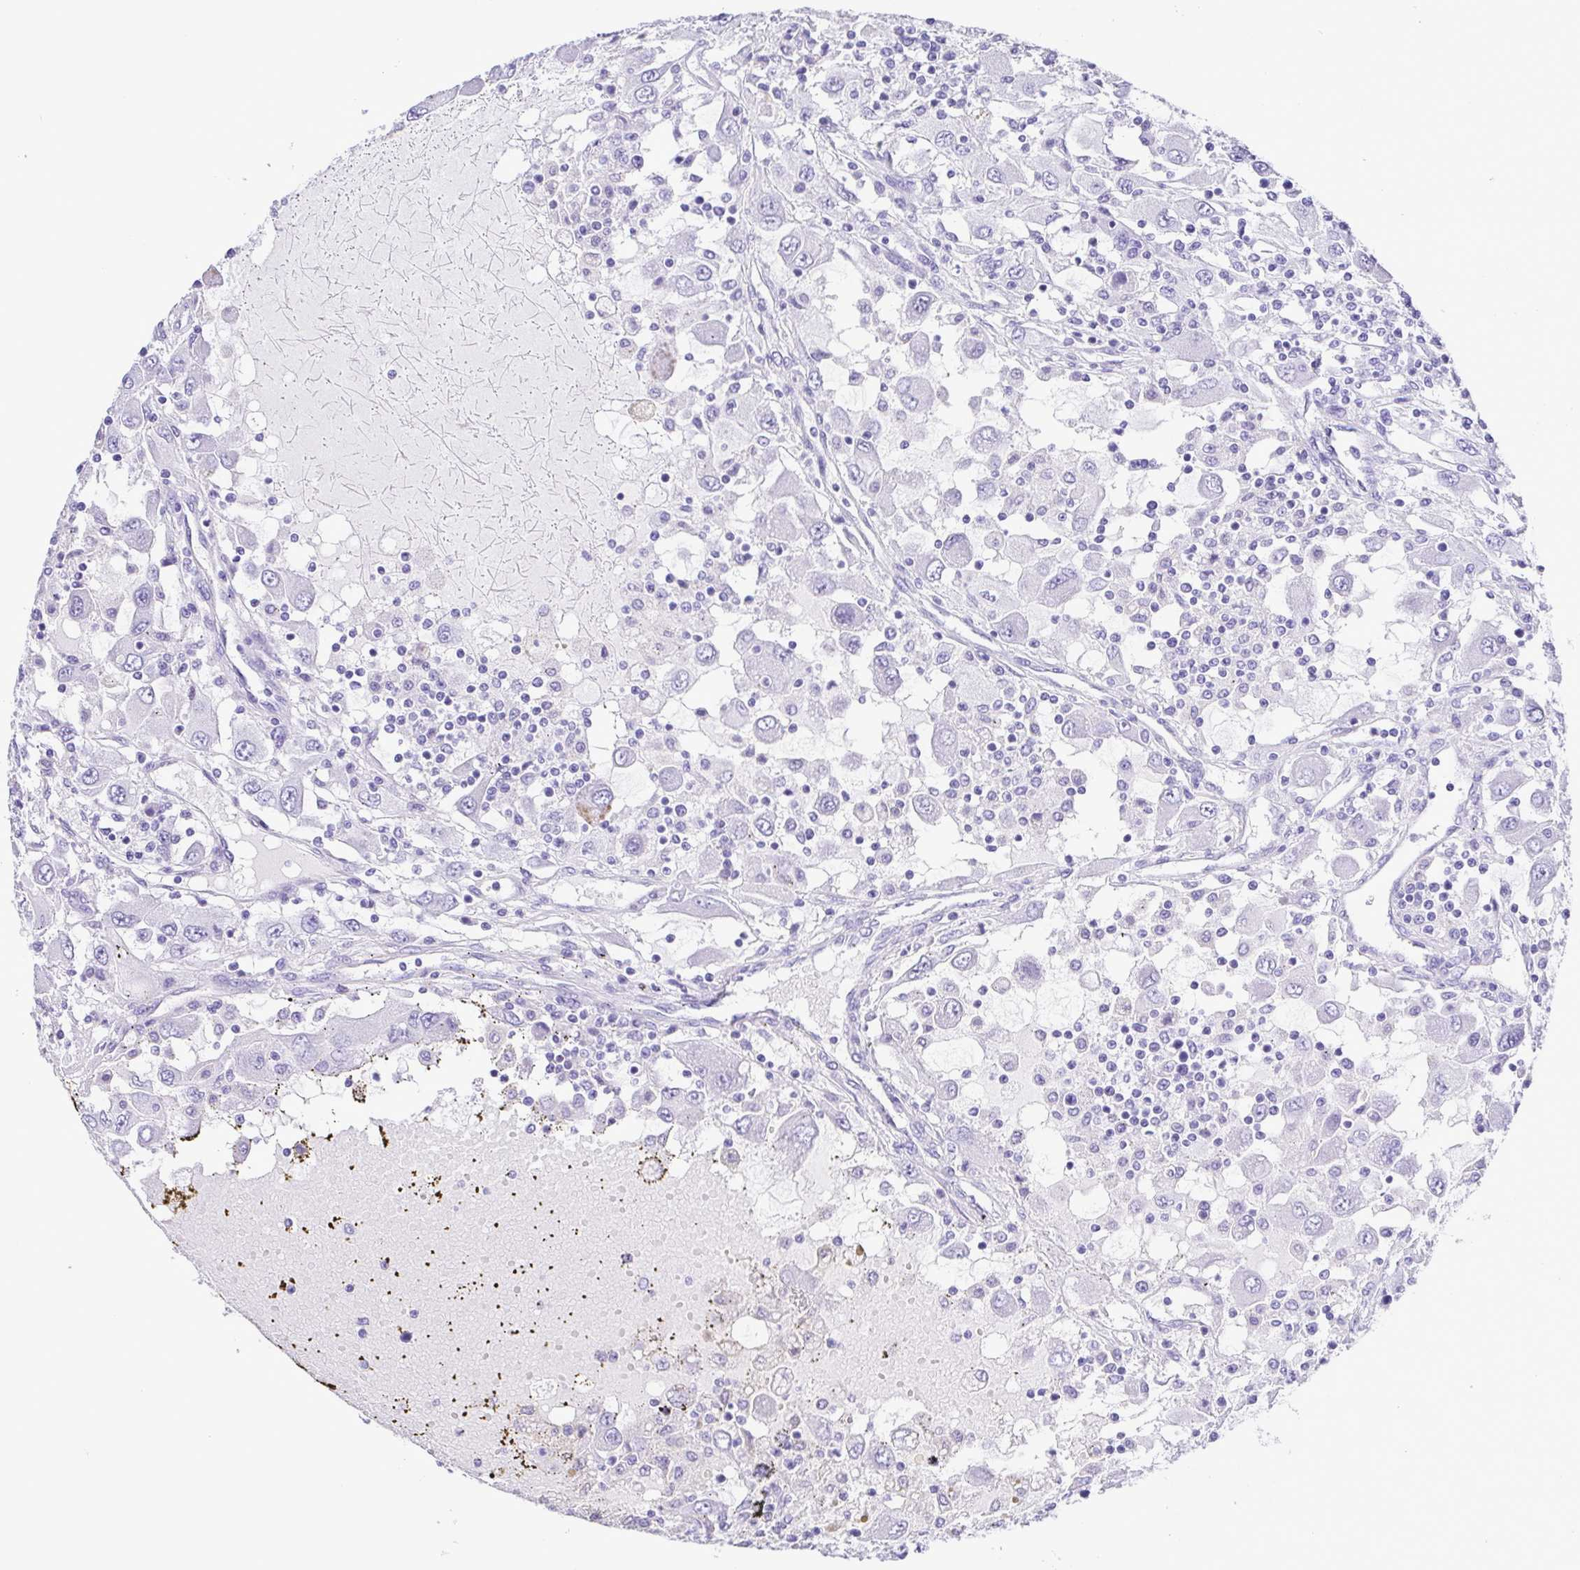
{"staining": {"intensity": "negative", "quantity": "none", "location": "none"}, "tissue": "renal cancer", "cell_type": "Tumor cells", "image_type": "cancer", "snomed": [{"axis": "morphology", "description": "Adenocarcinoma, NOS"}, {"axis": "topography", "description": "Kidney"}], "caption": "Immunohistochemistry (IHC) of human renal cancer reveals no expression in tumor cells.", "gene": "OVGP1", "patient": {"sex": "female", "age": 67}}